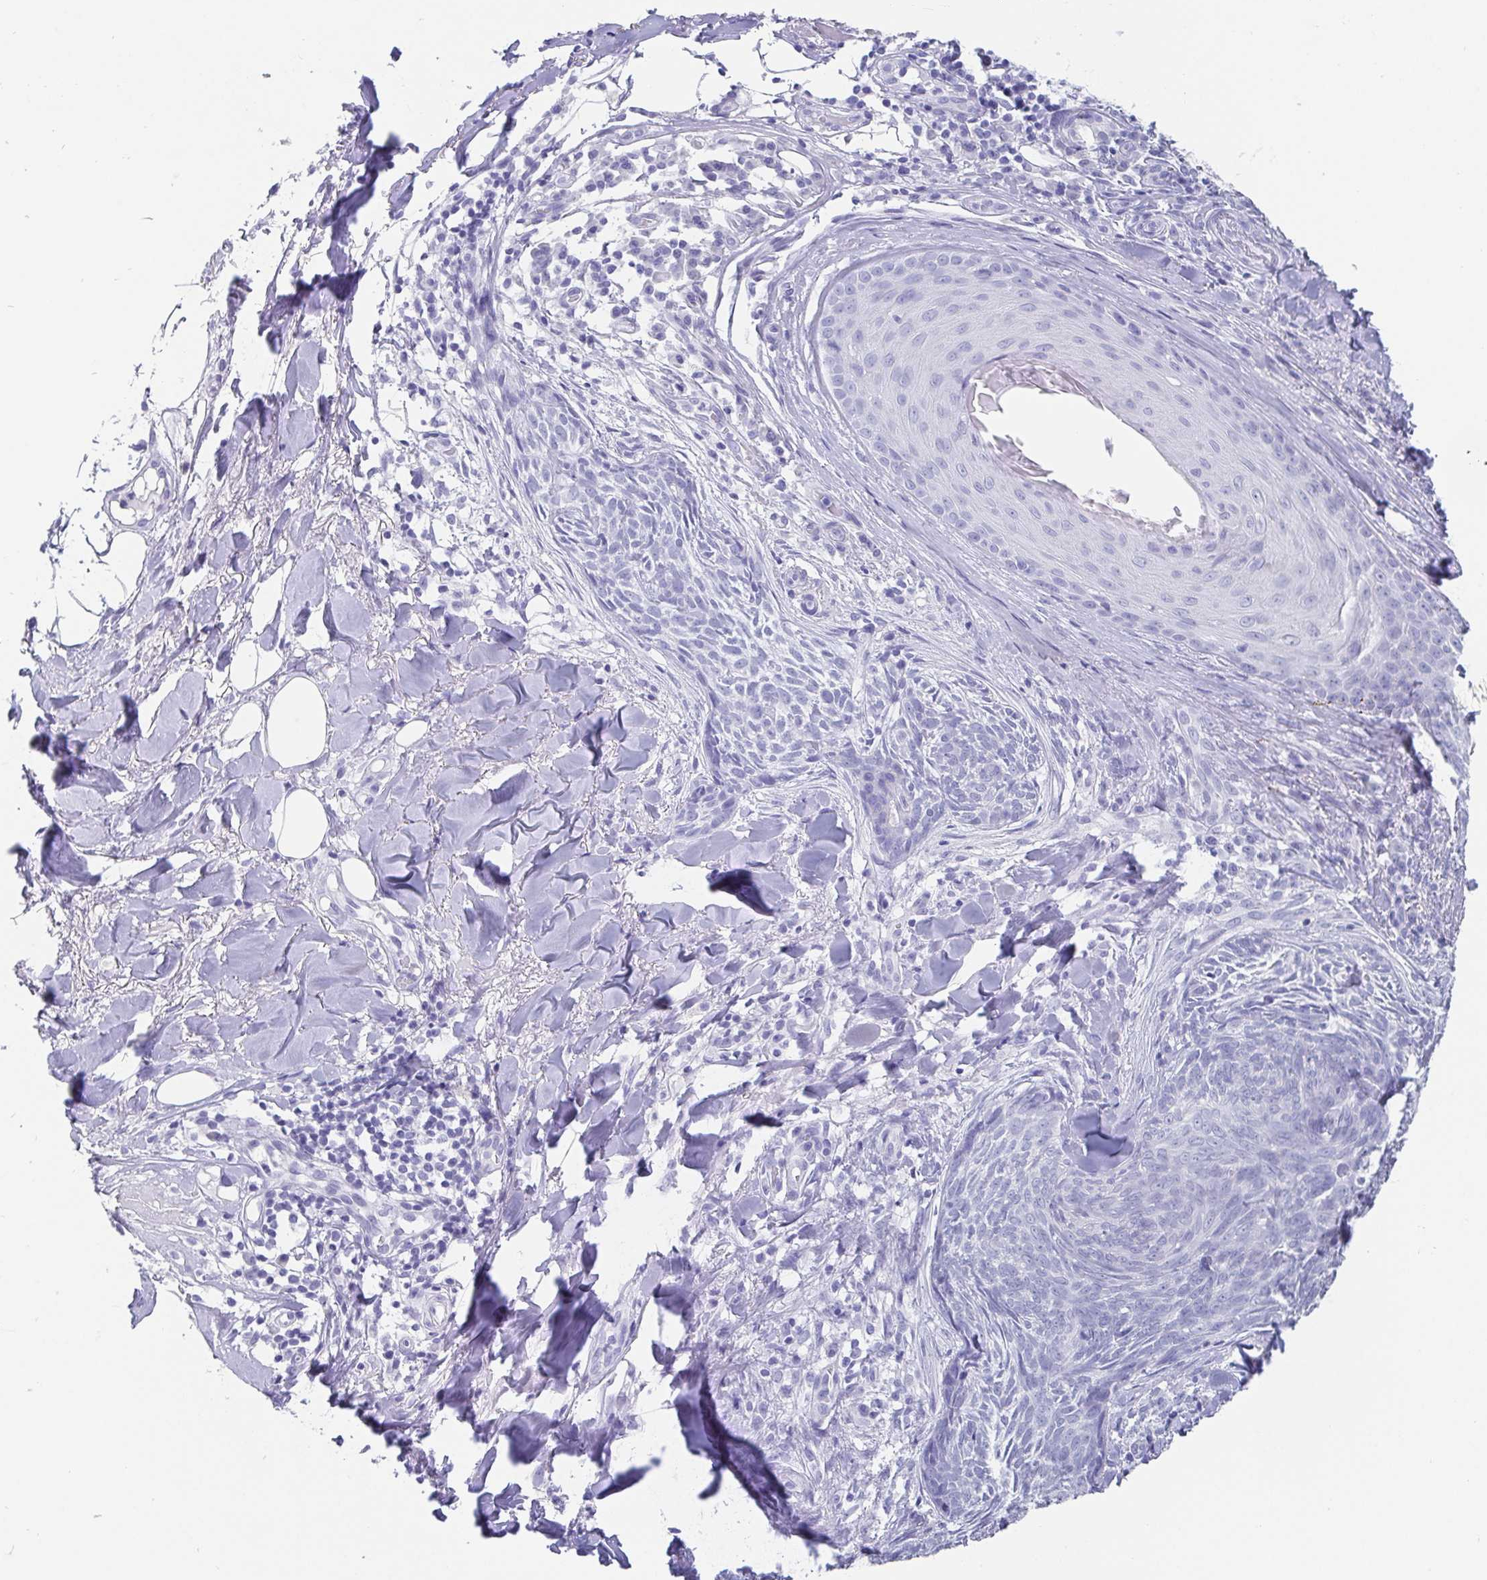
{"staining": {"intensity": "negative", "quantity": "none", "location": "none"}, "tissue": "skin cancer", "cell_type": "Tumor cells", "image_type": "cancer", "snomed": [{"axis": "morphology", "description": "Basal cell carcinoma"}, {"axis": "topography", "description": "Skin"}], "caption": "Tumor cells are negative for protein expression in human skin cancer (basal cell carcinoma).", "gene": "SCGN", "patient": {"sex": "female", "age": 93}}